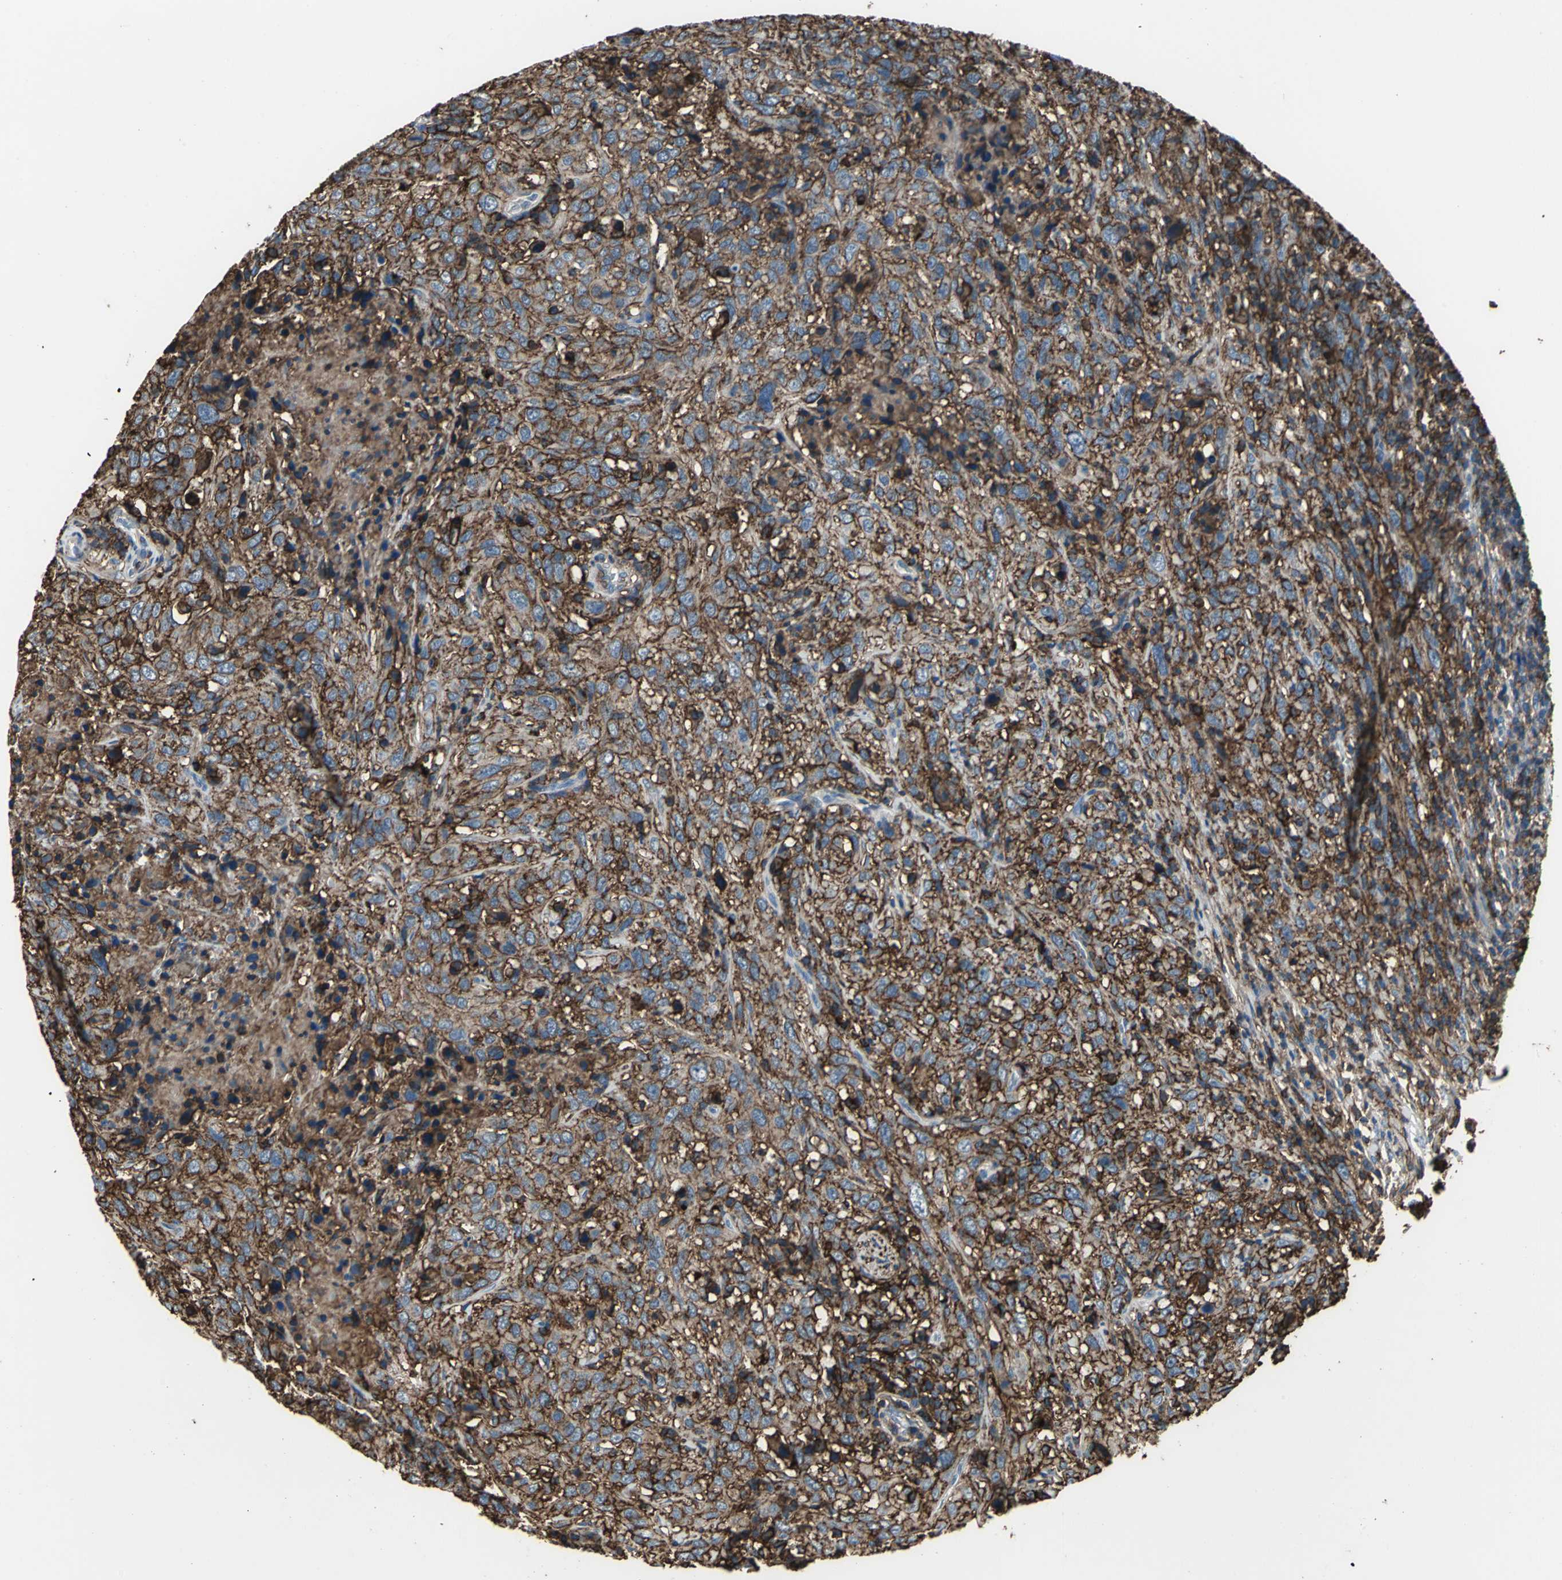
{"staining": {"intensity": "moderate", "quantity": ">75%", "location": "cytoplasmic/membranous"}, "tissue": "urothelial cancer", "cell_type": "Tumor cells", "image_type": "cancer", "snomed": [{"axis": "morphology", "description": "Urothelial carcinoma, High grade"}, {"axis": "topography", "description": "Urinary bladder"}], "caption": "DAB (3,3'-diaminobenzidine) immunohistochemical staining of human urothelial cancer shows moderate cytoplasmic/membranous protein staining in approximately >75% of tumor cells.", "gene": "CD44", "patient": {"sex": "male", "age": 61}}